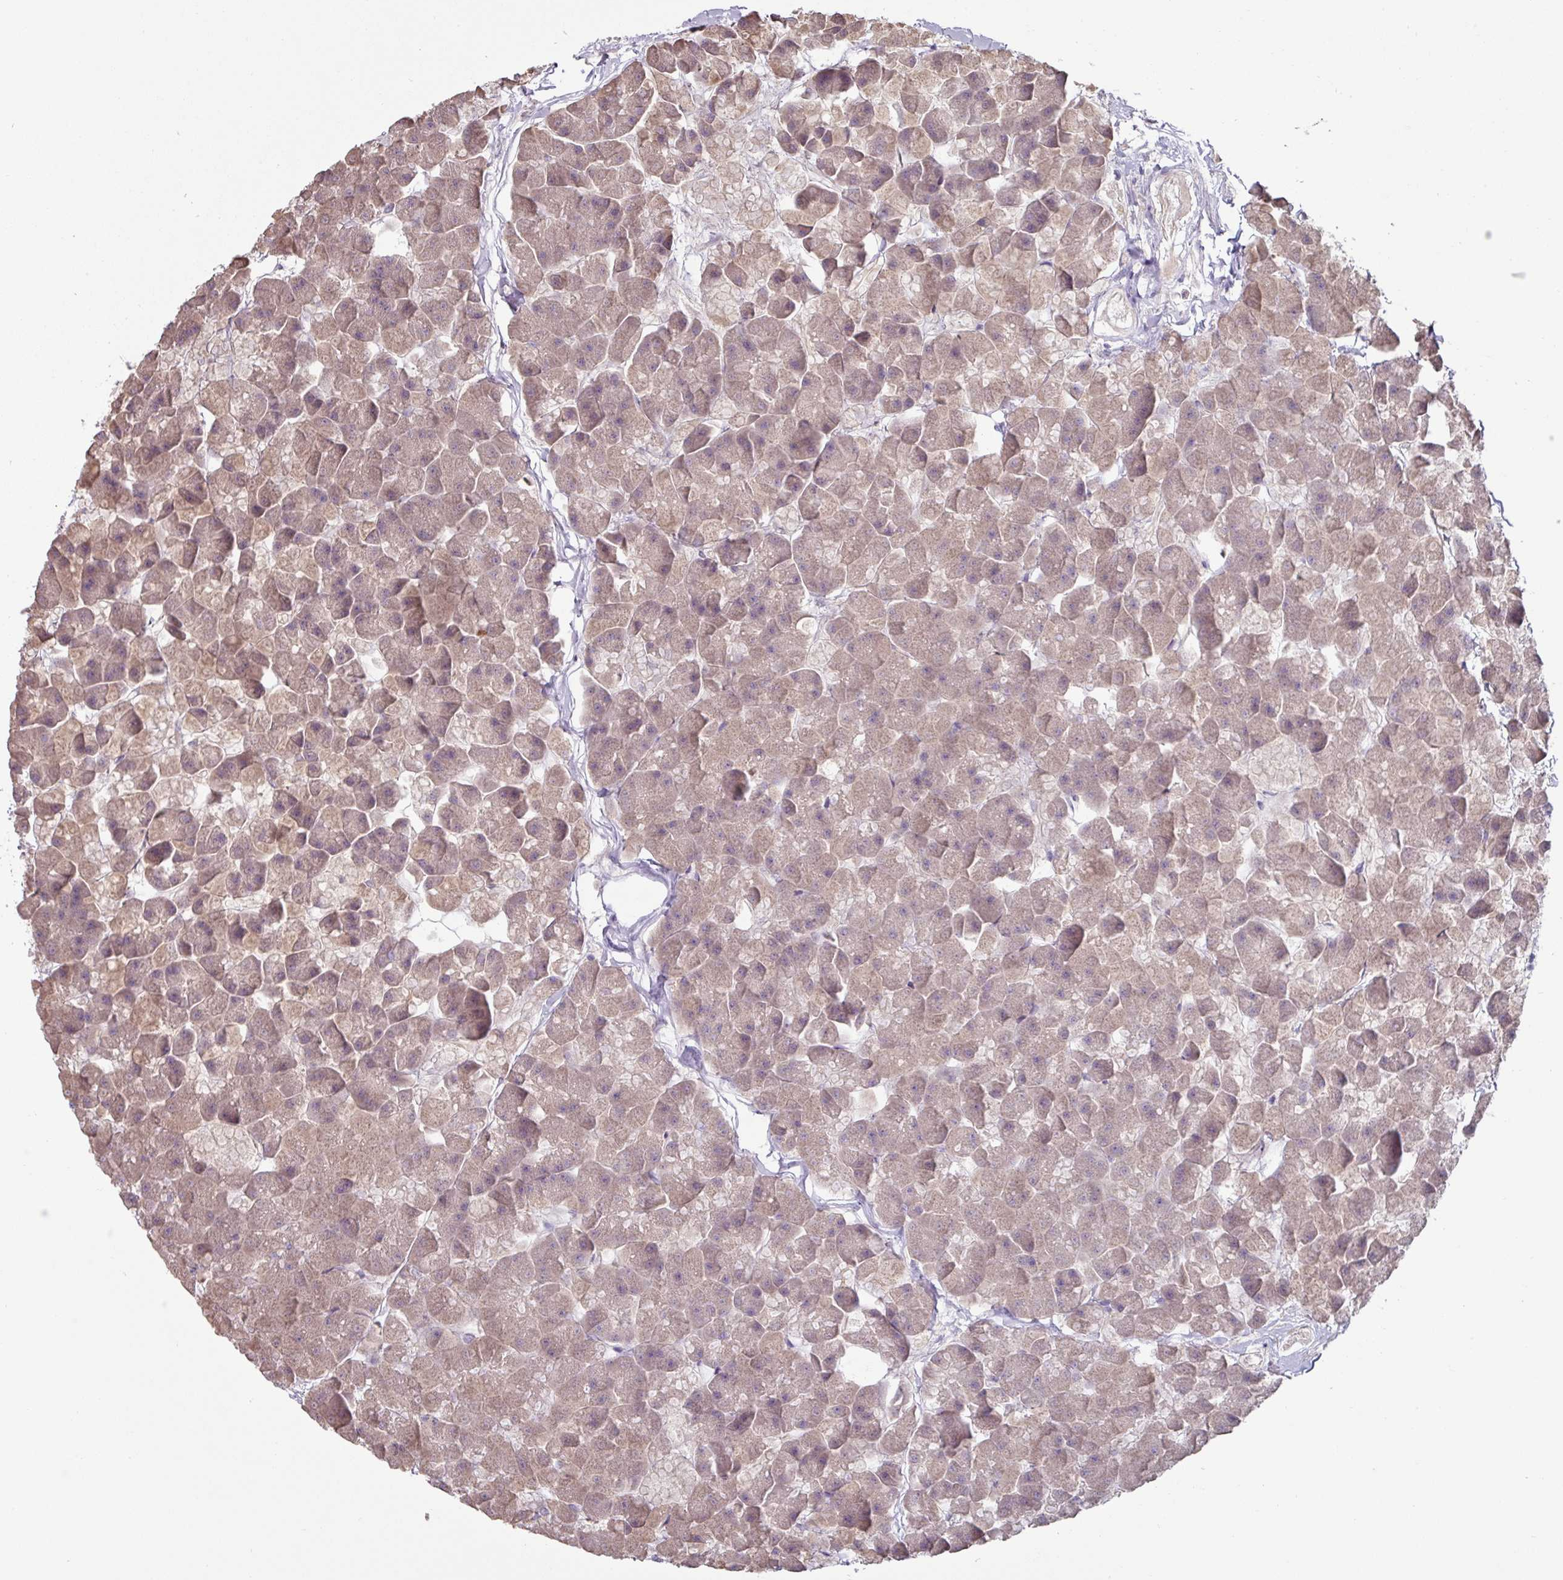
{"staining": {"intensity": "moderate", "quantity": "<25%", "location": "cytoplasmic/membranous"}, "tissue": "pancreas", "cell_type": "Exocrine glandular cells", "image_type": "normal", "snomed": [{"axis": "morphology", "description": "Normal tissue, NOS"}, {"axis": "topography", "description": "Pancreas"}], "caption": "Benign pancreas was stained to show a protein in brown. There is low levels of moderate cytoplasmic/membranous positivity in approximately <25% of exocrine glandular cells. (DAB (3,3'-diaminobenzidine) IHC, brown staining for protein, blue staining for nuclei).", "gene": "SLC5A10", "patient": {"sex": "male", "age": 35}}